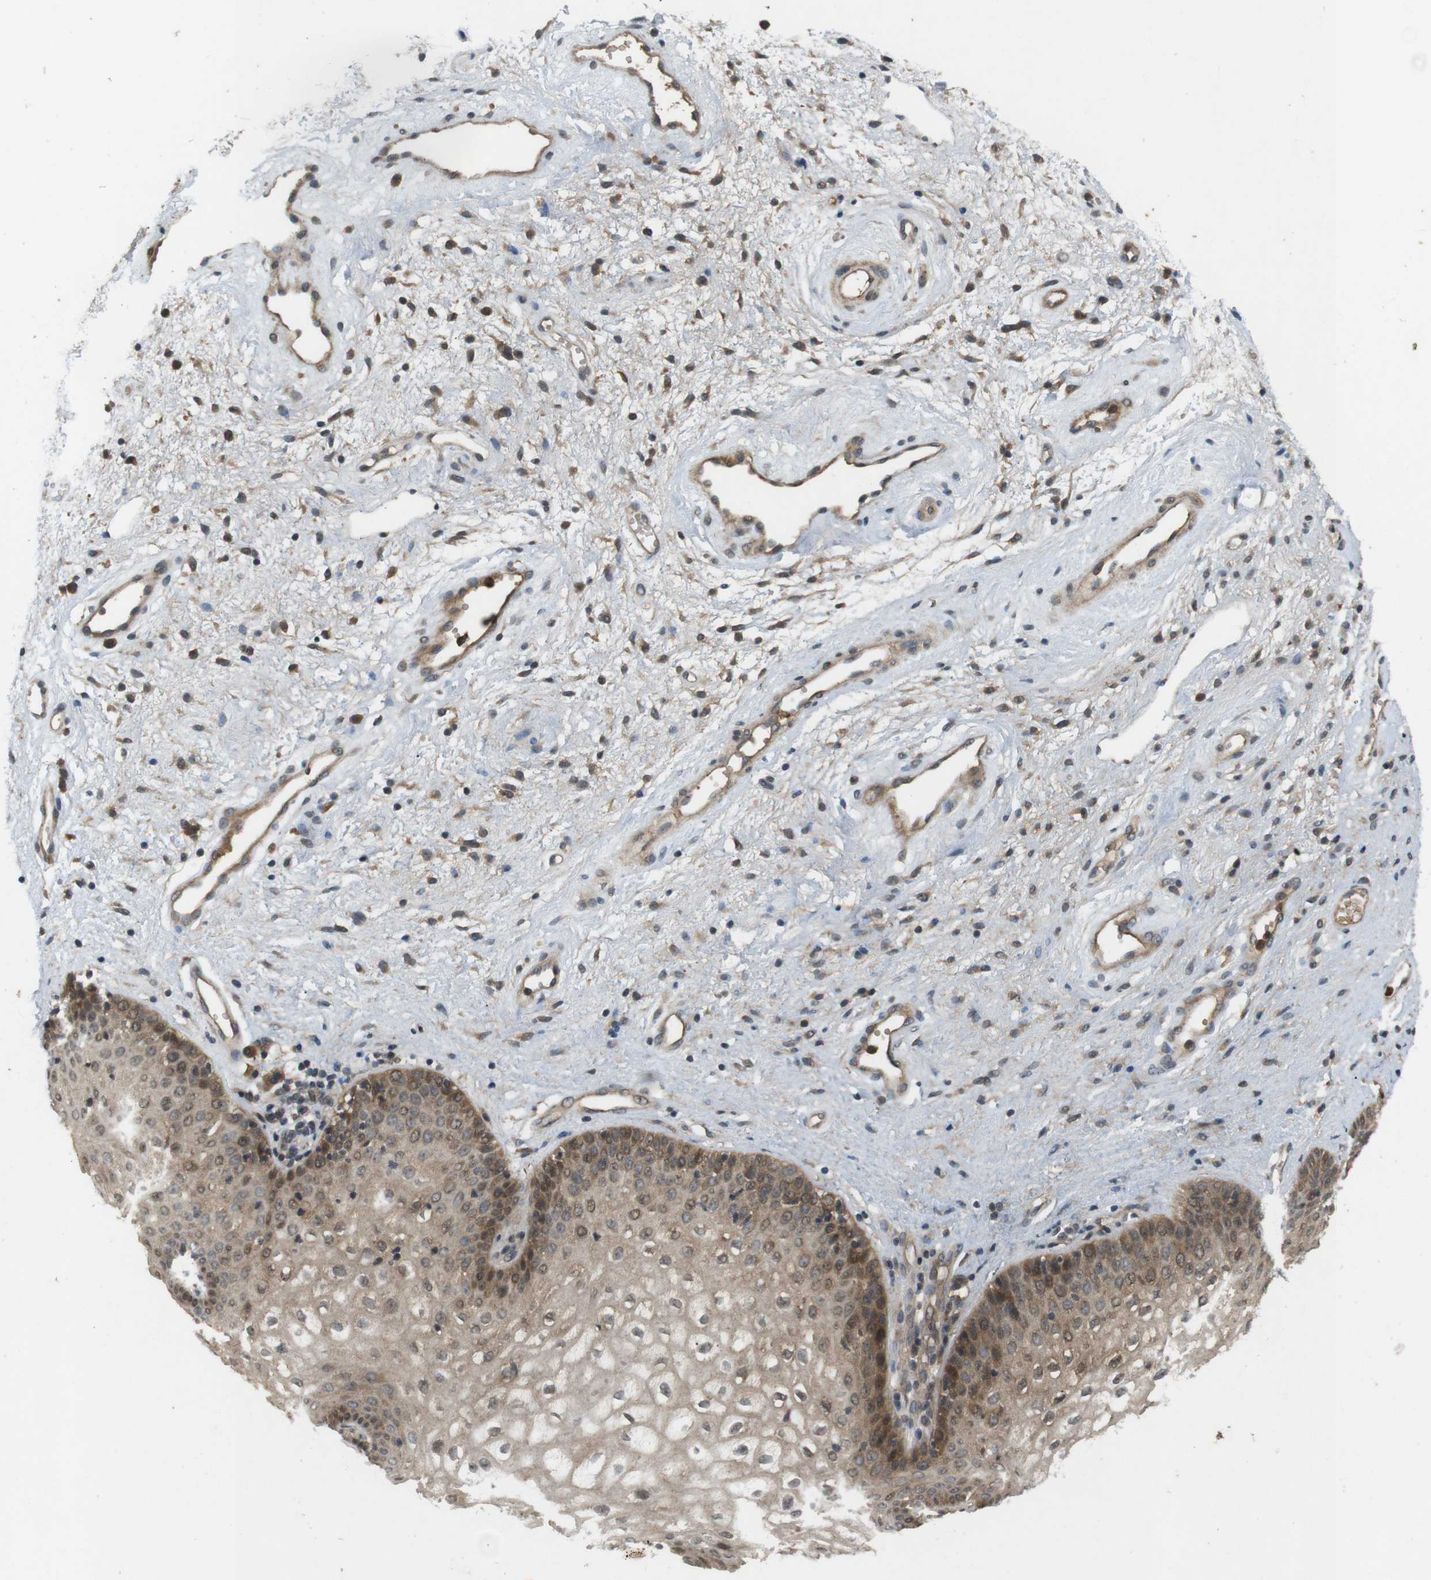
{"staining": {"intensity": "moderate", "quantity": ">75%", "location": "cytoplasmic/membranous,nuclear"}, "tissue": "vagina", "cell_type": "Squamous epithelial cells", "image_type": "normal", "snomed": [{"axis": "morphology", "description": "Normal tissue, NOS"}, {"axis": "topography", "description": "Vagina"}], "caption": "IHC image of normal vagina: human vagina stained using immunohistochemistry exhibits medium levels of moderate protein expression localized specifically in the cytoplasmic/membranous,nuclear of squamous epithelial cells, appearing as a cytoplasmic/membranous,nuclear brown color.", "gene": "NFKBIE", "patient": {"sex": "female", "age": 34}}